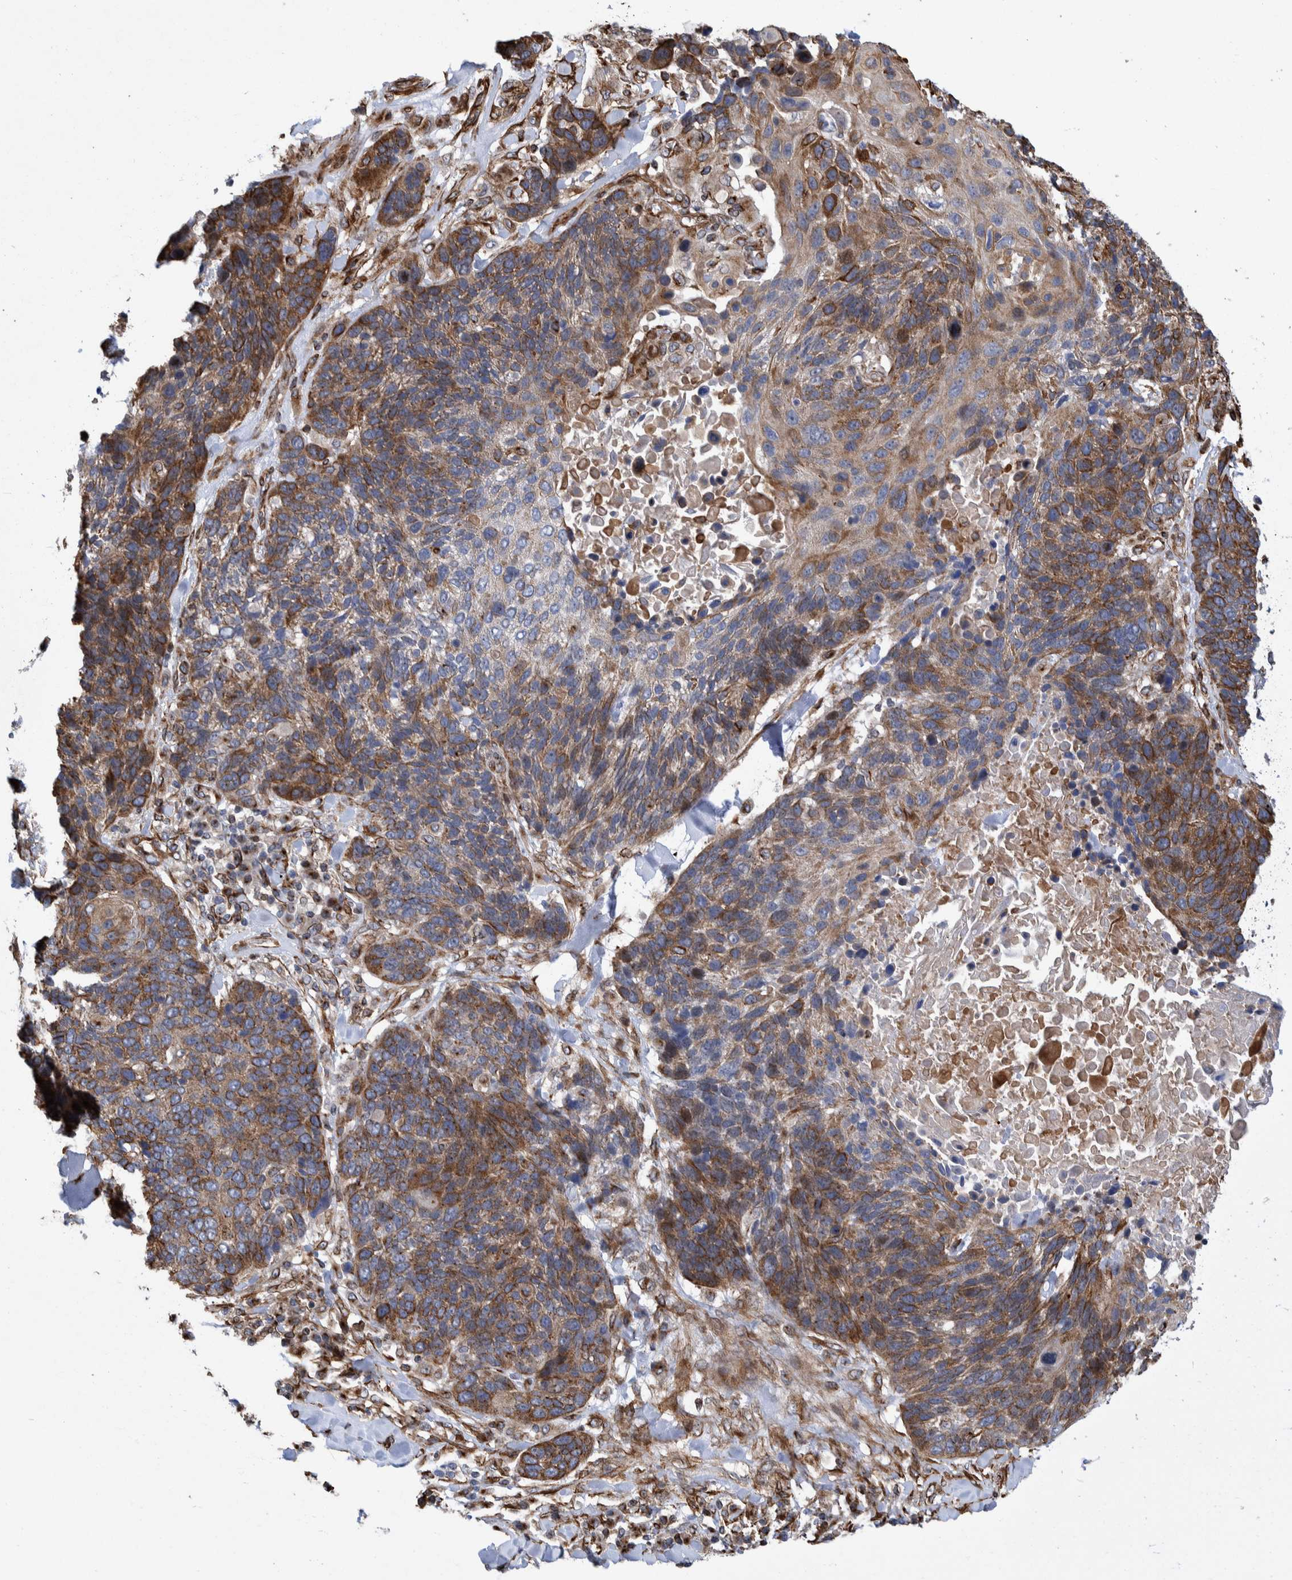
{"staining": {"intensity": "moderate", "quantity": ">75%", "location": "cytoplasmic/membranous"}, "tissue": "lung cancer", "cell_type": "Tumor cells", "image_type": "cancer", "snomed": [{"axis": "morphology", "description": "Squamous cell carcinoma, NOS"}, {"axis": "topography", "description": "Lung"}], "caption": "The immunohistochemical stain labels moderate cytoplasmic/membranous positivity in tumor cells of lung squamous cell carcinoma tissue.", "gene": "CCDC57", "patient": {"sex": "male", "age": 65}}